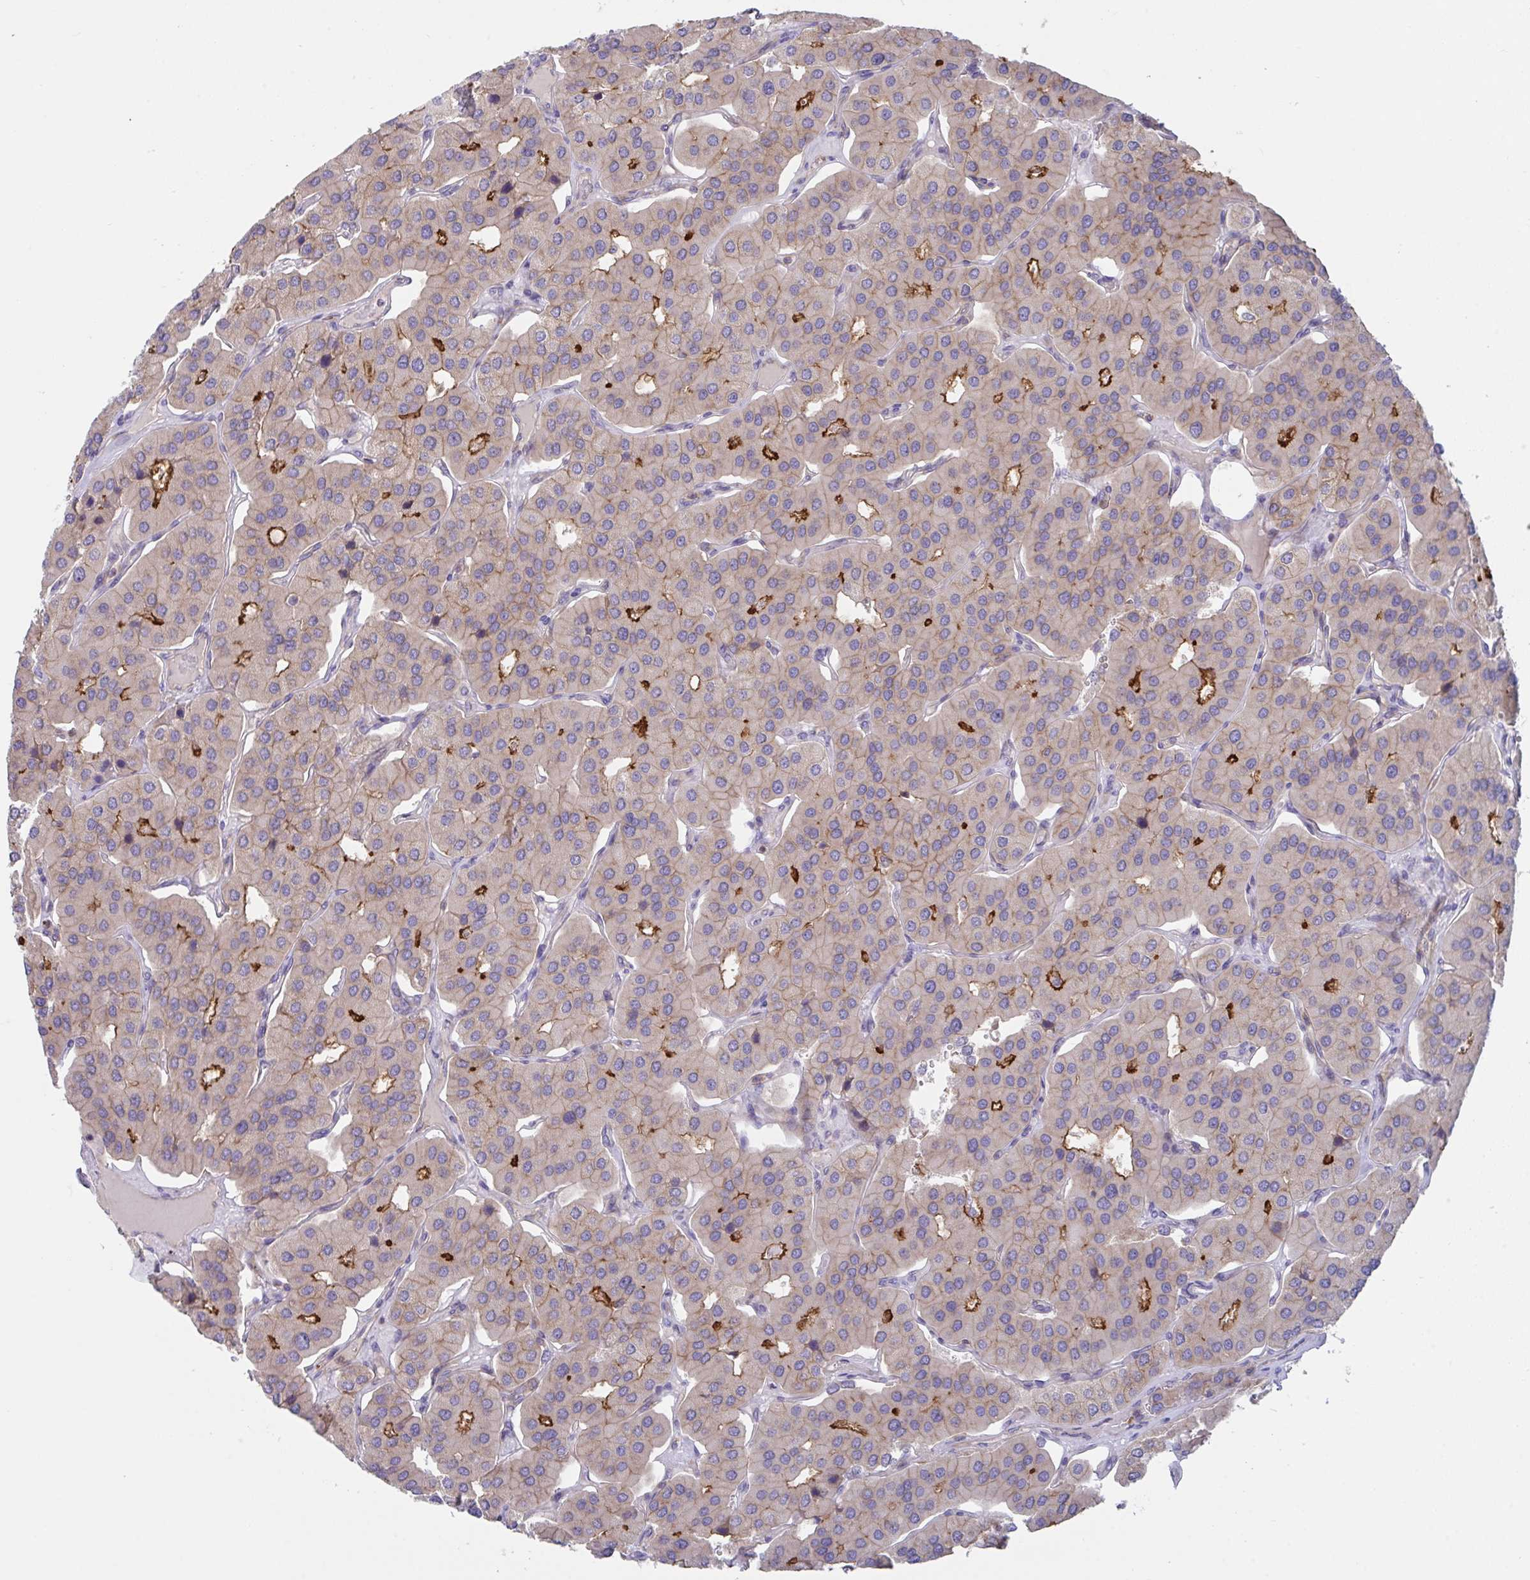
{"staining": {"intensity": "strong", "quantity": "<25%", "location": "cytoplasmic/membranous"}, "tissue": "parathyroid gland", "cell_type": "Glandular cells", "image_type": "normal", "snomed": [{"axis": "morphology", "description": "Normal tissue, NOS"}, {"axis": "morphology", "description": "Adenoma, NOS"}, {"axis": "topography", "description": "Parathyroid gland"}], "caption": "Immunohistochemistry (IHC) histopathology image of normal human parathyroid gland stained for a protein (brown), which shows medium levels of strong cytoplasmic/membranous expression in about <25% of glandular cells.", "gene": "YARS2", "patient": {"sex": "female", "age": 86}}